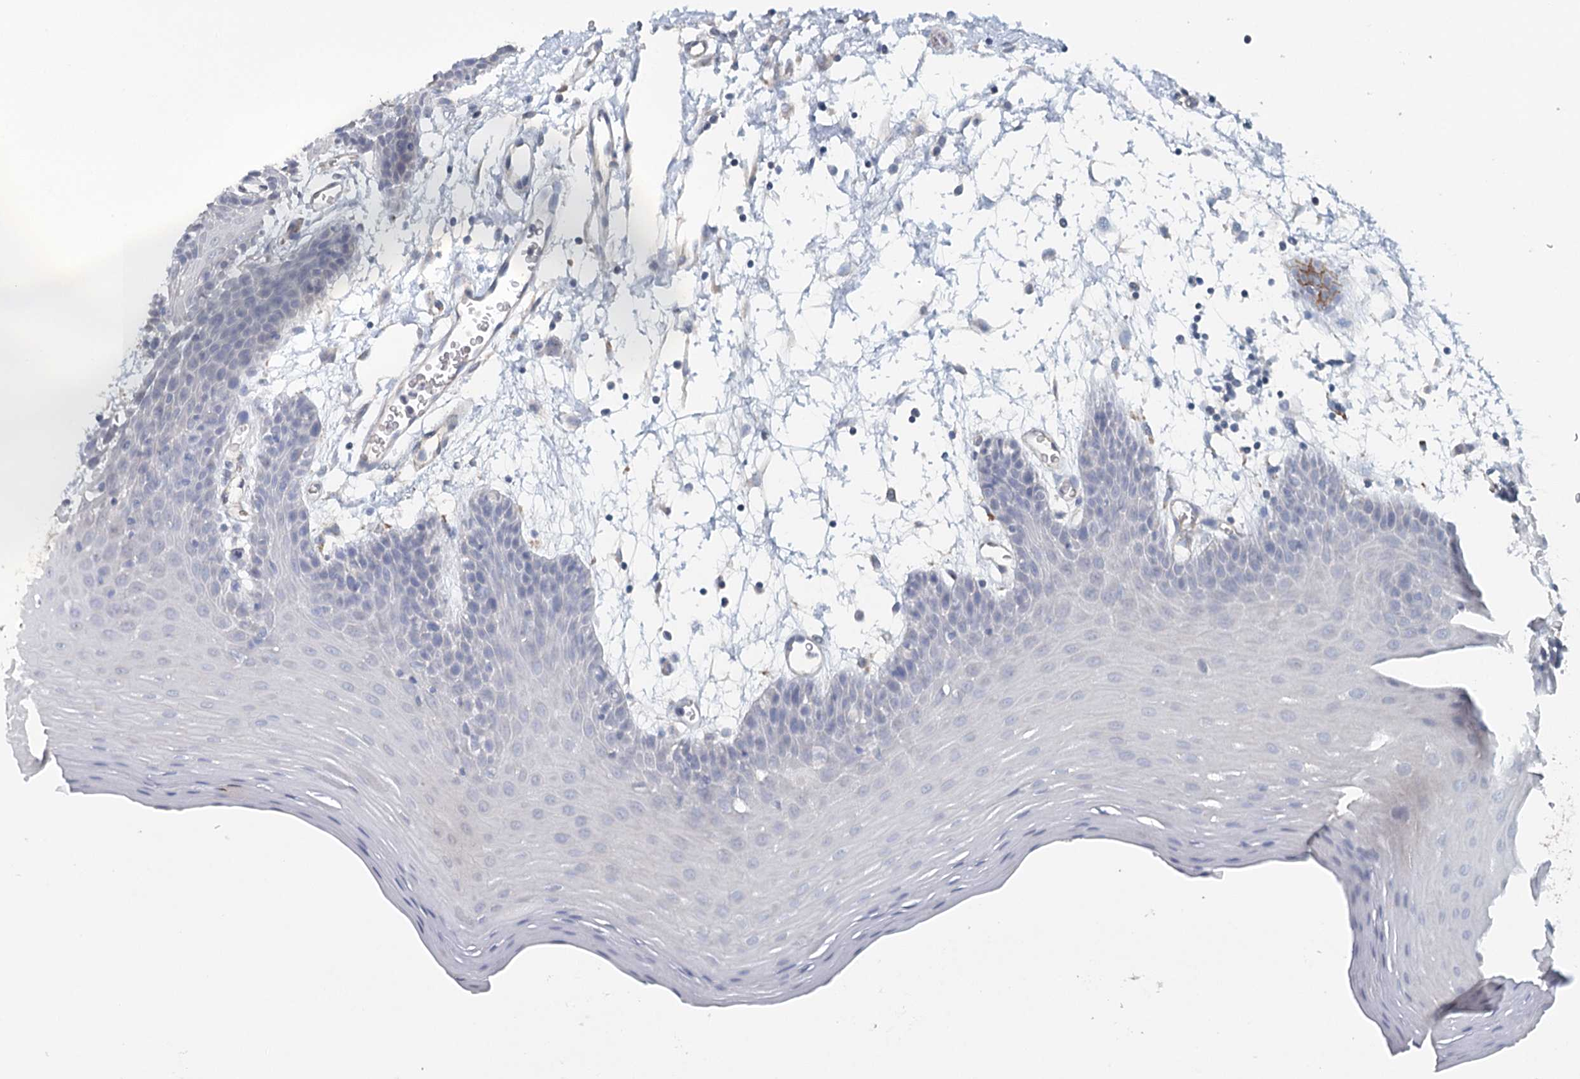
{"staining": {"intensity": "negative", "quantity": "none", "location": "none"}, "tissue": "oral mucosa", "cell_type": "Squamous epithelial cells", "image_type": "normal", "snomed": [{"axis": "morphology", "description": "Normal tissue, NOS"}, {"axis": "topography", "description": "Skeletal muscle"}, {"axis": "topography", "description": "Oral tissue"}, {"axis": "topography", "description": "Salivary gland"}, {"axis": "topography", "description": "Peripheral nerve tissue"}], "caption": "Image shows no significant protein staining in squamous epithelial cells of benign oral mucosa.", "gene": "SYNPO", "patient": {"sex": "male", "age": 54}}